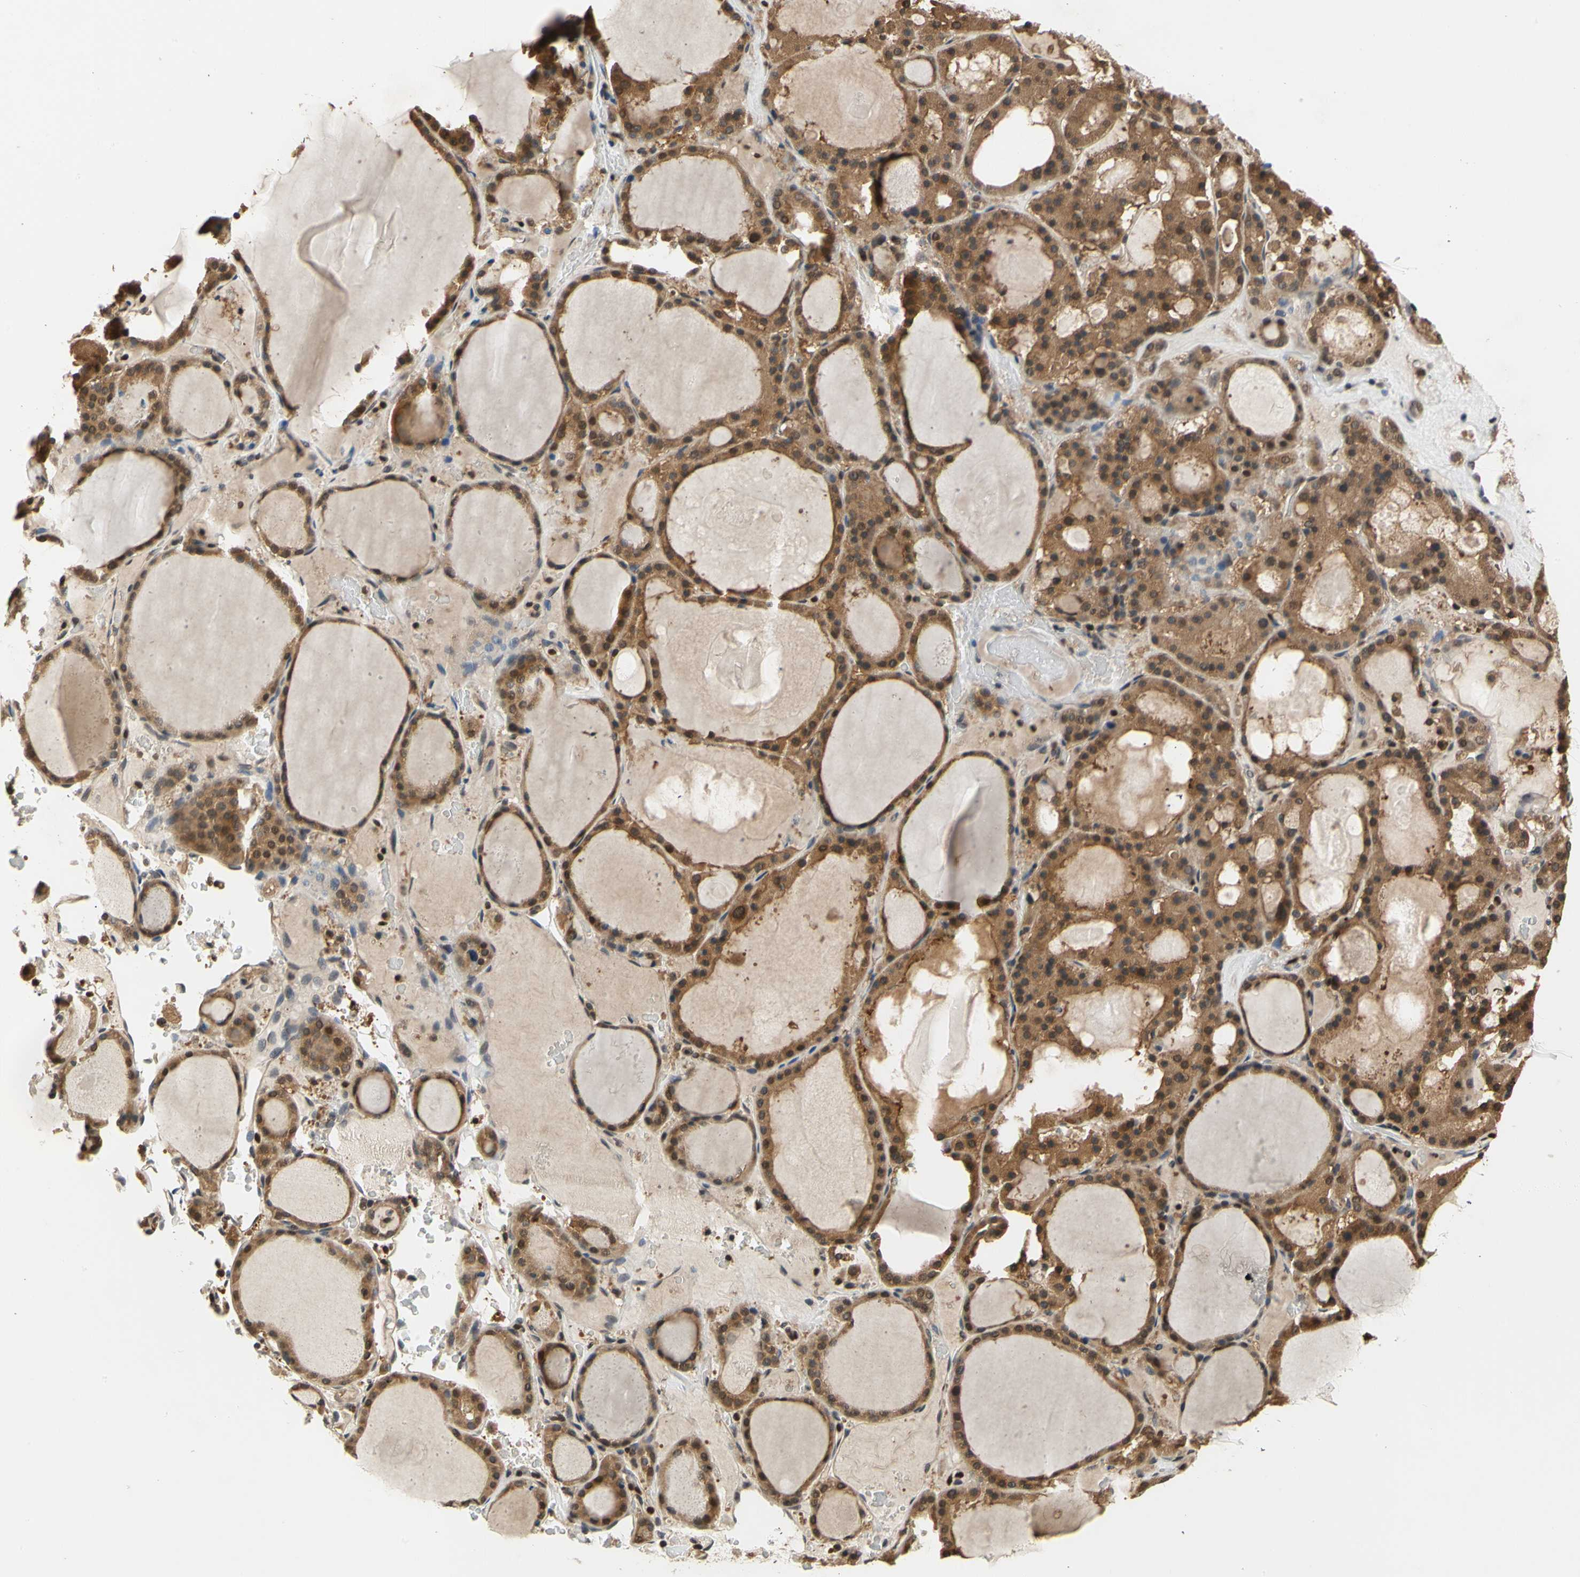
{"staining": {"intensity": "moderate", "quantity": ">75%", "location": "cytoplasmic/membranous,nuclear"}, "tissue": "thyroid gland", "cell_type": "Glandular cells", "image_type": "normal", "snomed": [{"axis": "morphology", "description": "Normal tissue, NOS"}, {"axis": "morphology", "description": "Carcinoma, NOS"}, {"axis": "topography", "description": "Thyroid gland"}], "caption": "Glandular cells display moderate cytoplasmic/membranous,nuclear positivity in about >75% of cells in benign thyroid gland.", "gene": "GSR", "patient": {"sex": "female", "age": 86}}